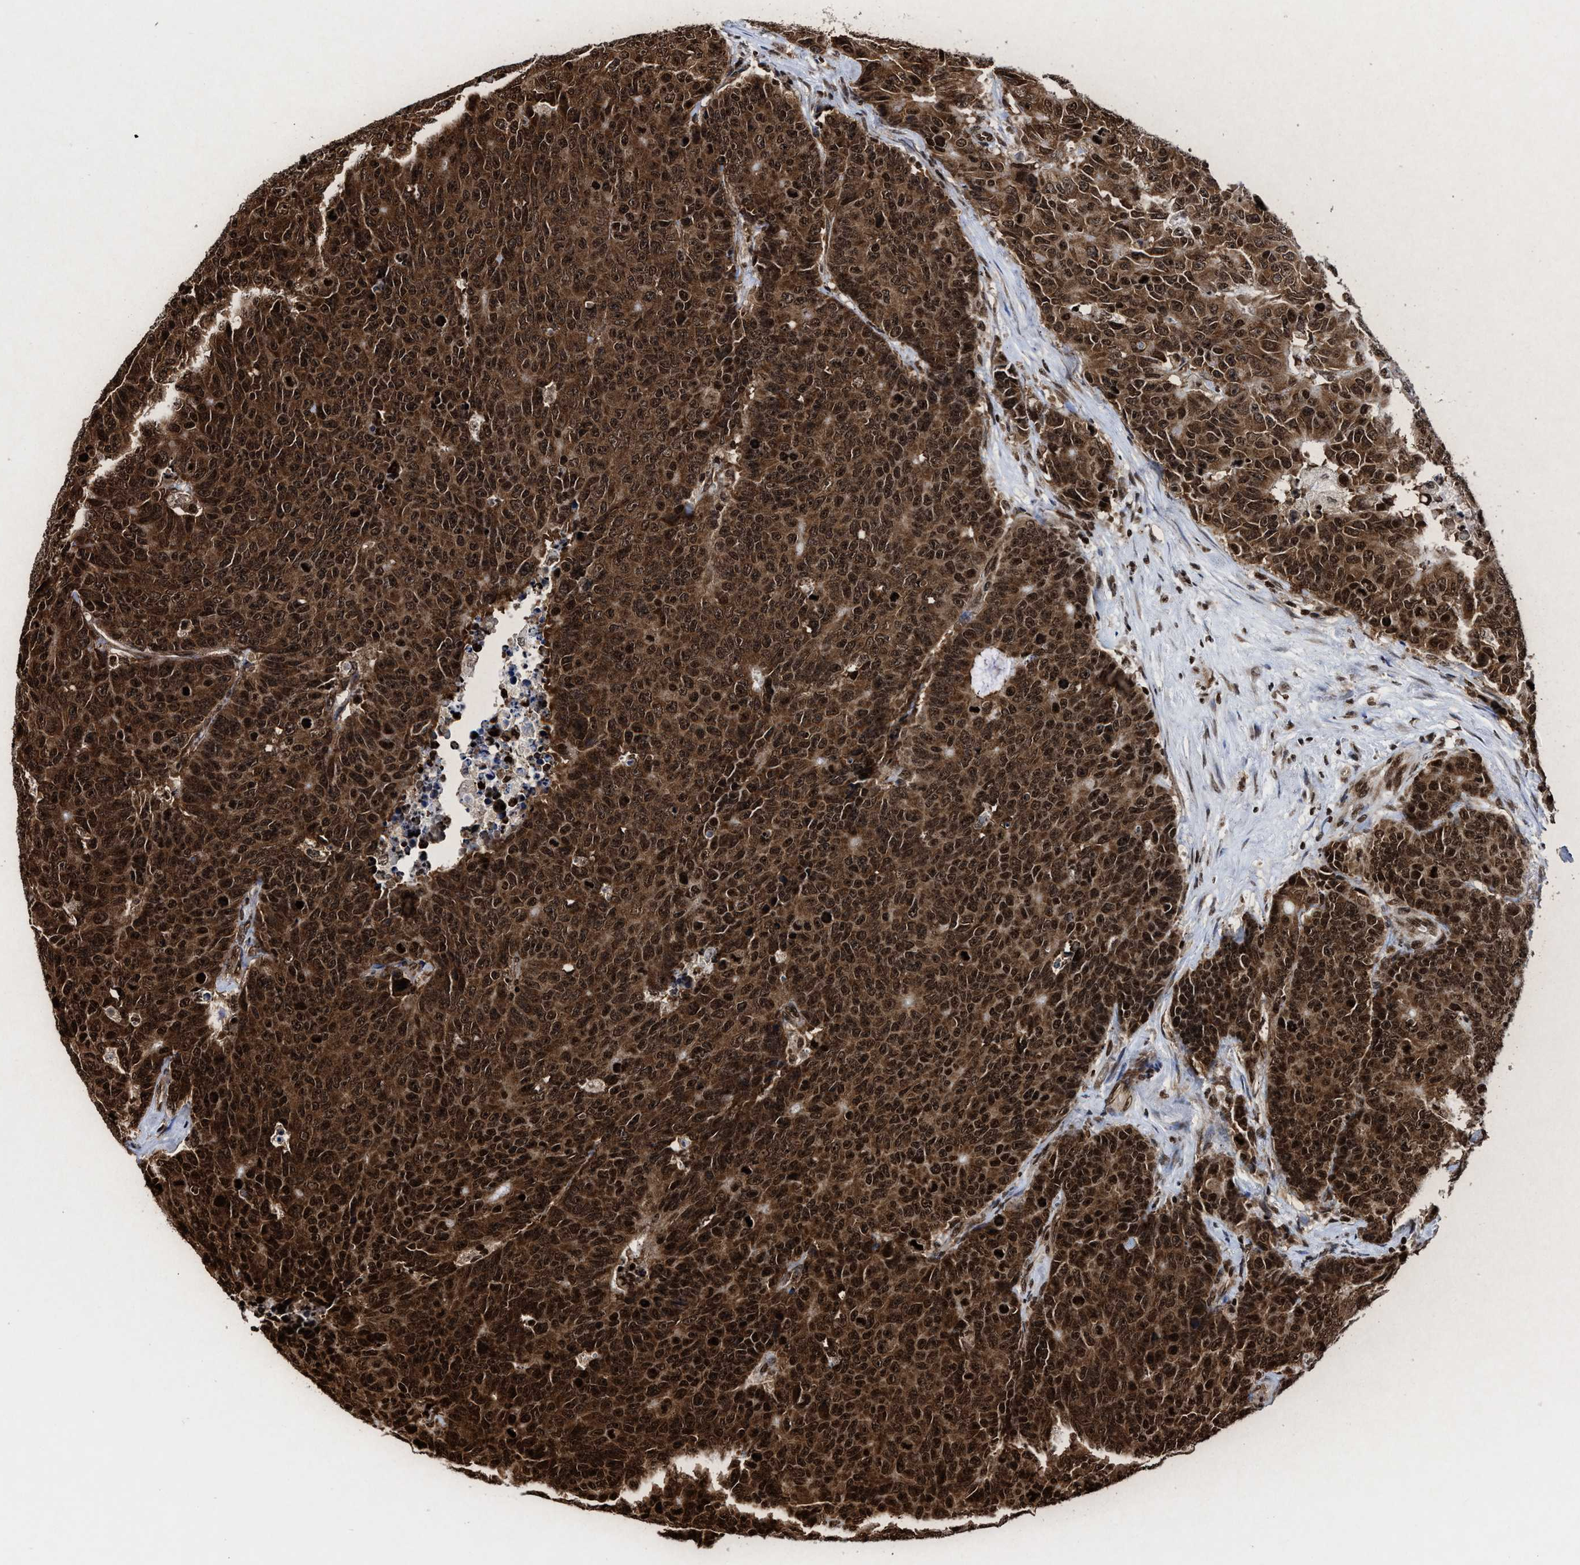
{"staining": {"intensity": "strong", "quantity": ">75%", "location": "cytoplasmic/membranous,nuclear"}, "tissue": "colorectal cancer", "cell_type": "Tumor cells", "image_type": "cancer", "snomed": [{"axis": "morphology", "description": "Adenocarcinoma, NOS"}, {"axis": "topography", "description": "Colon"}], "caption": "High-power microscopy captured an immunohistochemistry (IHC) photomicrograph of colorectal cancer, revealing strong cytoplasmic/membranous and nuclear expression in approximately >75% of tumor cells. (DAB IHC, brown staining for protein, blue staining for nuclei).", "gene": "ALYREF", "patient": {"sex": "female", "age": 86}}